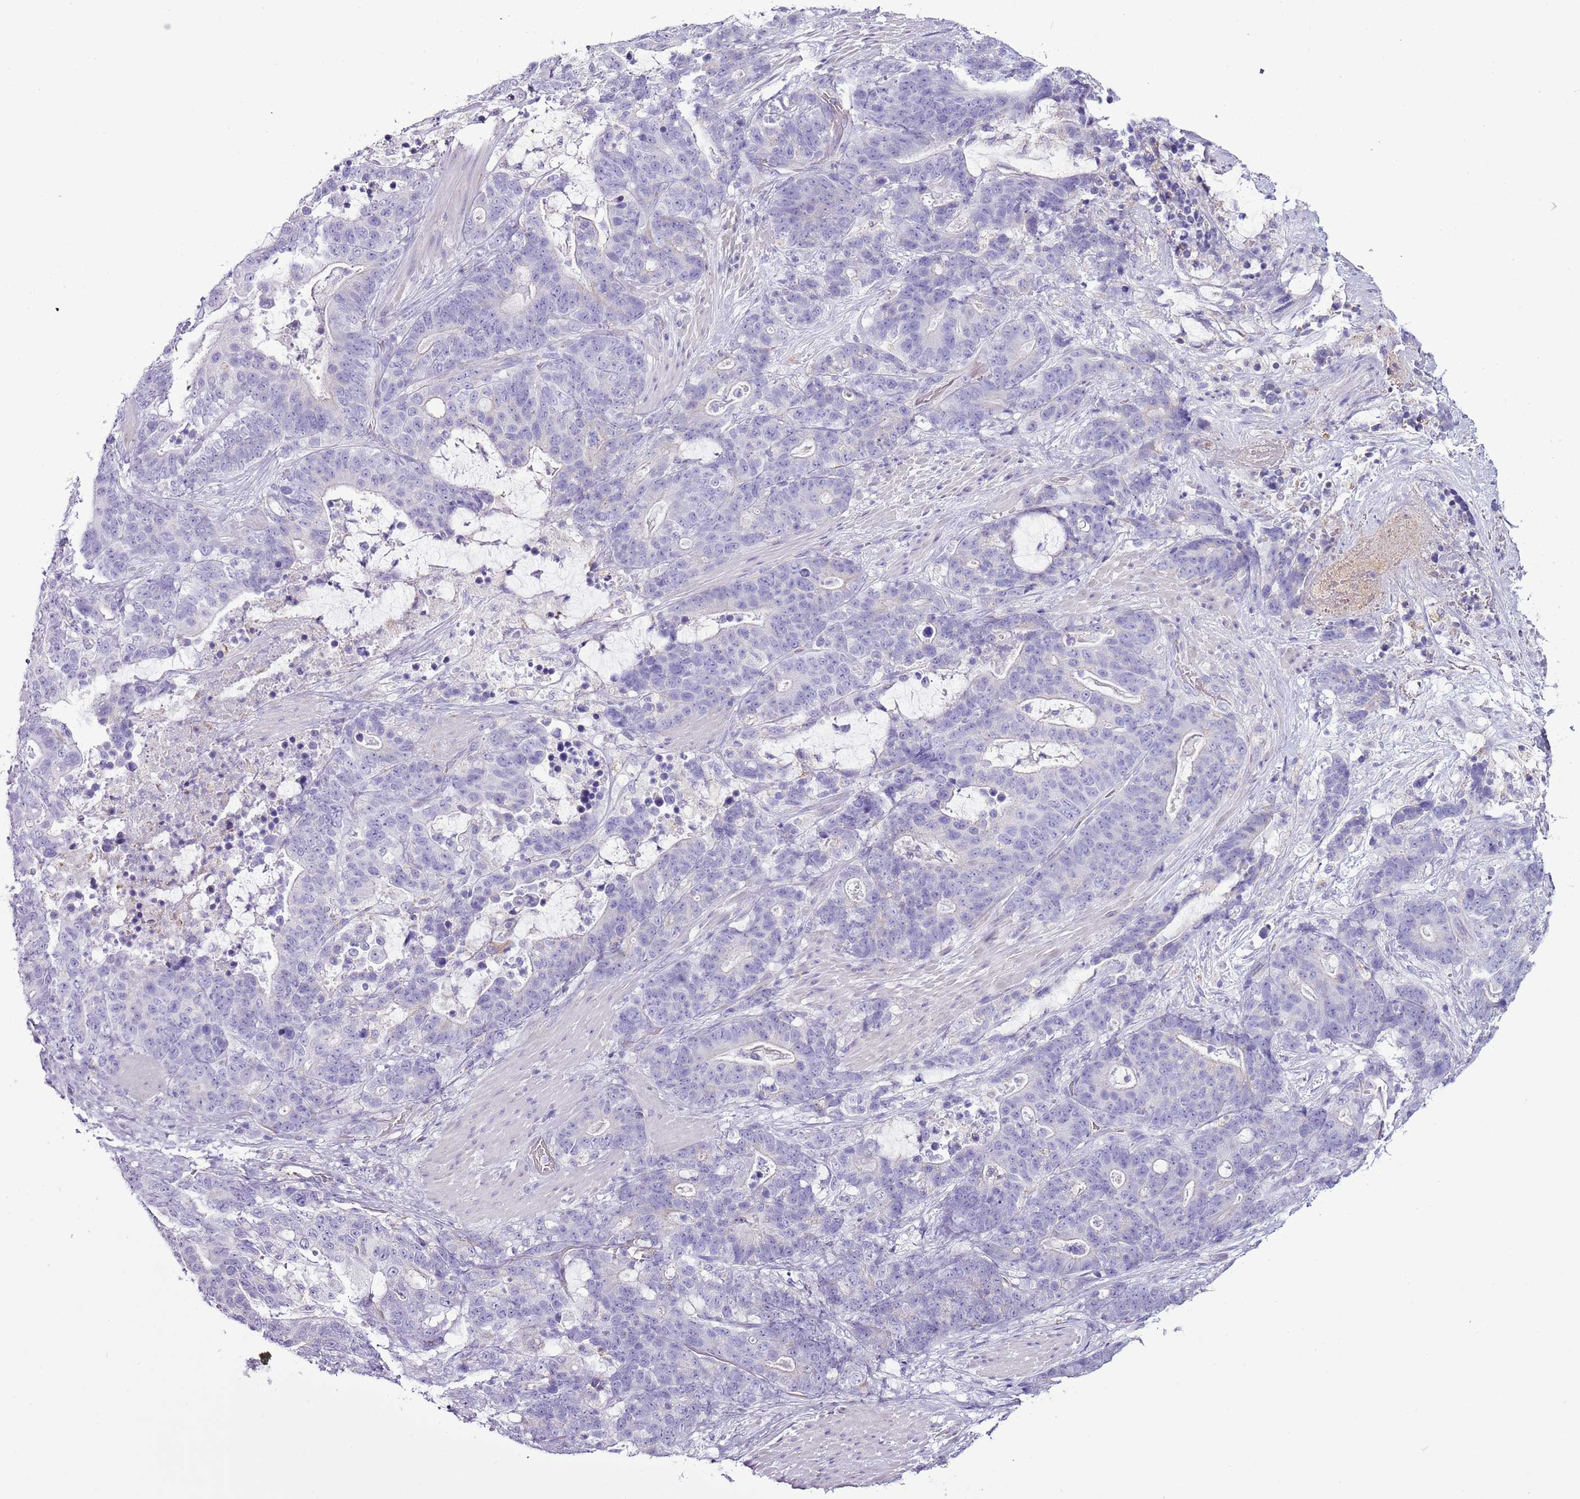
{"staining": {"intensity": "negative", "quantity": "none", "location": "none"}, "tissue": "stomach cancer", "cell_type": "Tumor cells", "image_type": "cancer", "snomed": [{"axis": "morphology", "description": "Adenocarcinoma, NOS"}, {"axis": "topography", "description": "Stomach"}], "caption": "IHC micrograph of human stomach cancer stained for a protein (brown), which displays no expression in tumor cells.", "gene": "SLC23A1", "patient": {"sex": "female", "age": 76}}